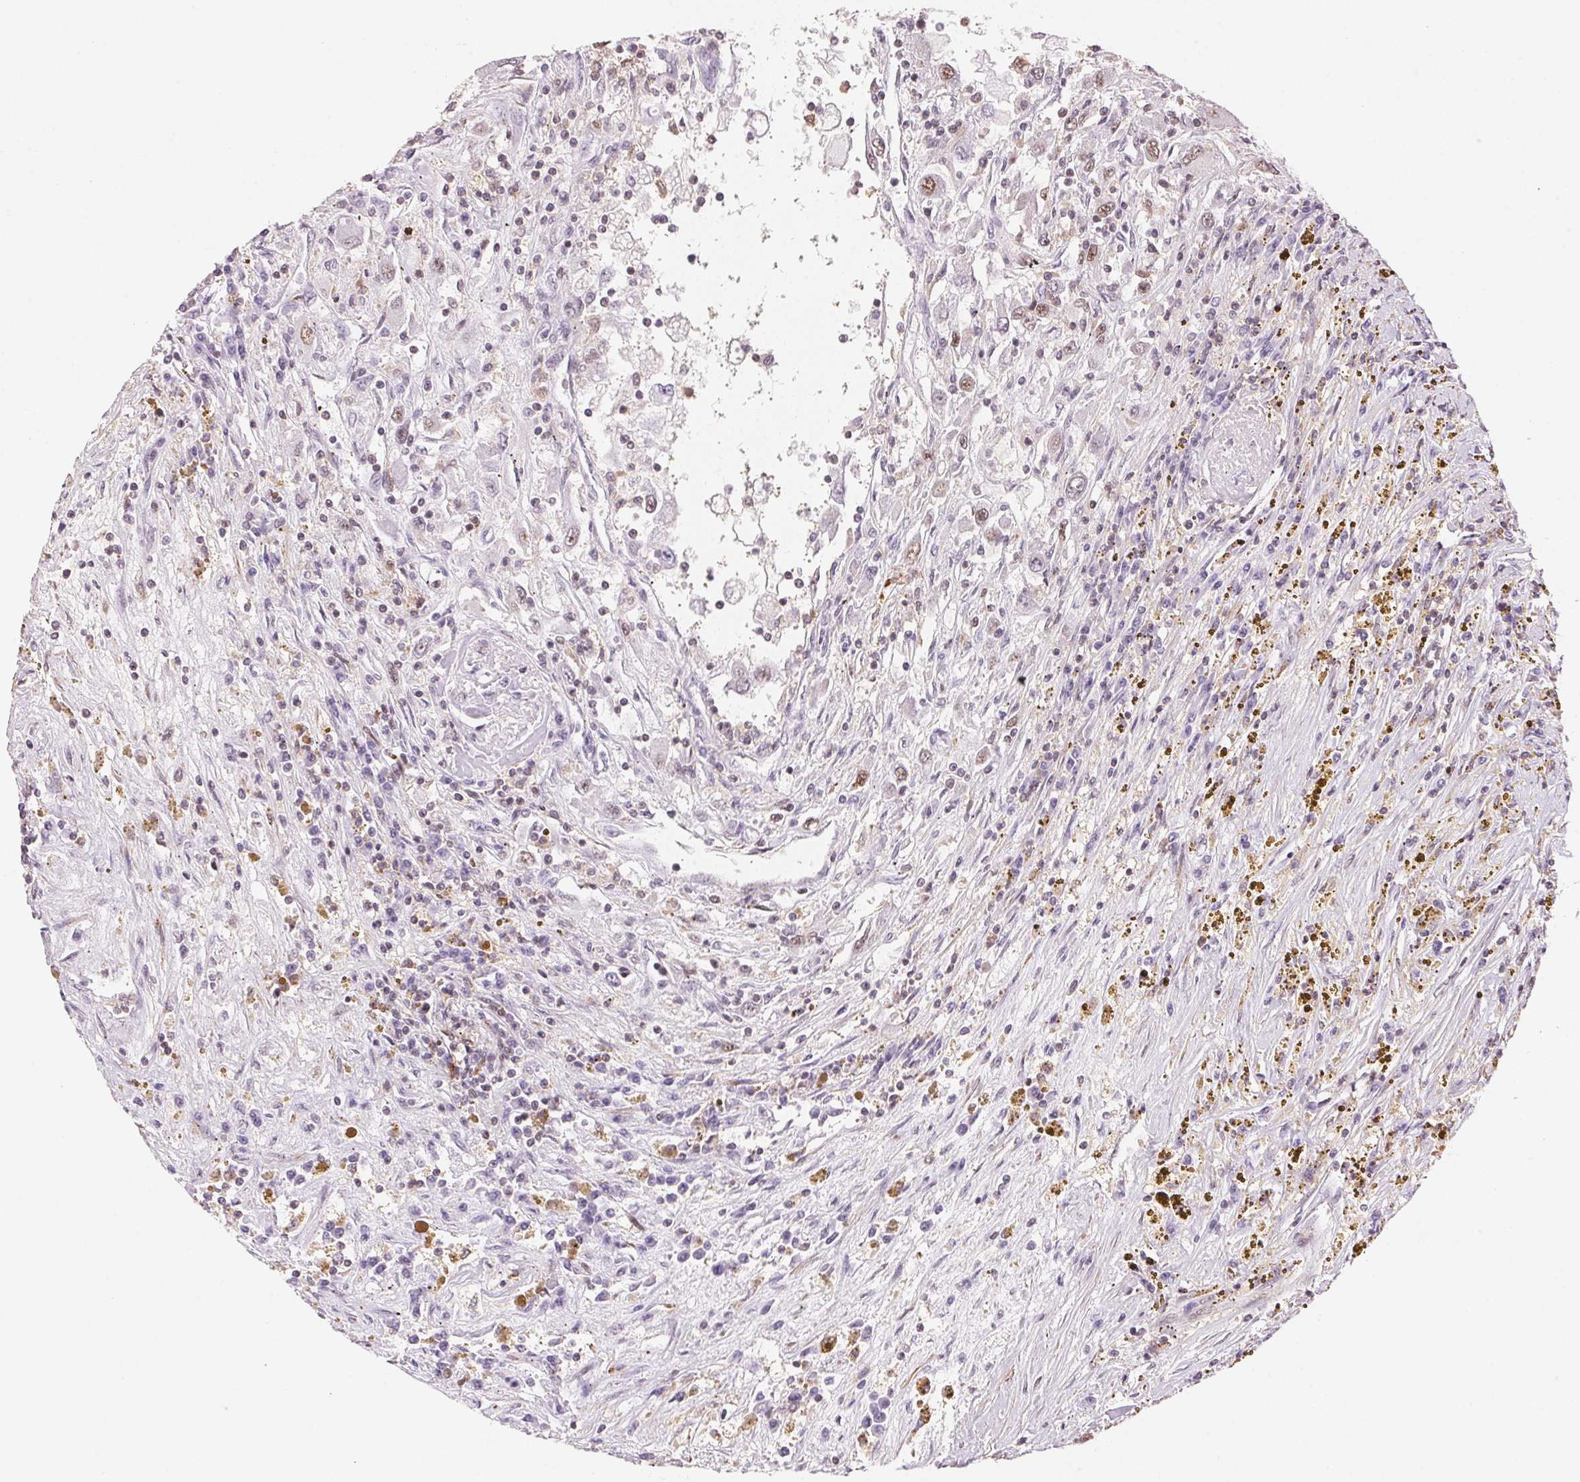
{"staining": {"intensity": "weak", "quantity": "<25%", "location": "nuclear"}, "tissue": "renal cancer", "cell_type": "Tumor cells", "image_type": "cancer", "snomed": [{"axis": "morphology", "description": "Adenocarcinoma, NOS"}, {"axis": "topography", "description": "Kidney"}], "caption": "An immunohistochemistry (IHC) micrograph of renal cancer (adenocarcinoma) is shown. There is no staining in tumor cells of renal cancer (adenocarcinoma). (DAB immunohistochemistry, high magnification).", "gene": "HNRNPDL", "patient": {"sex": "female", "age": 67}}